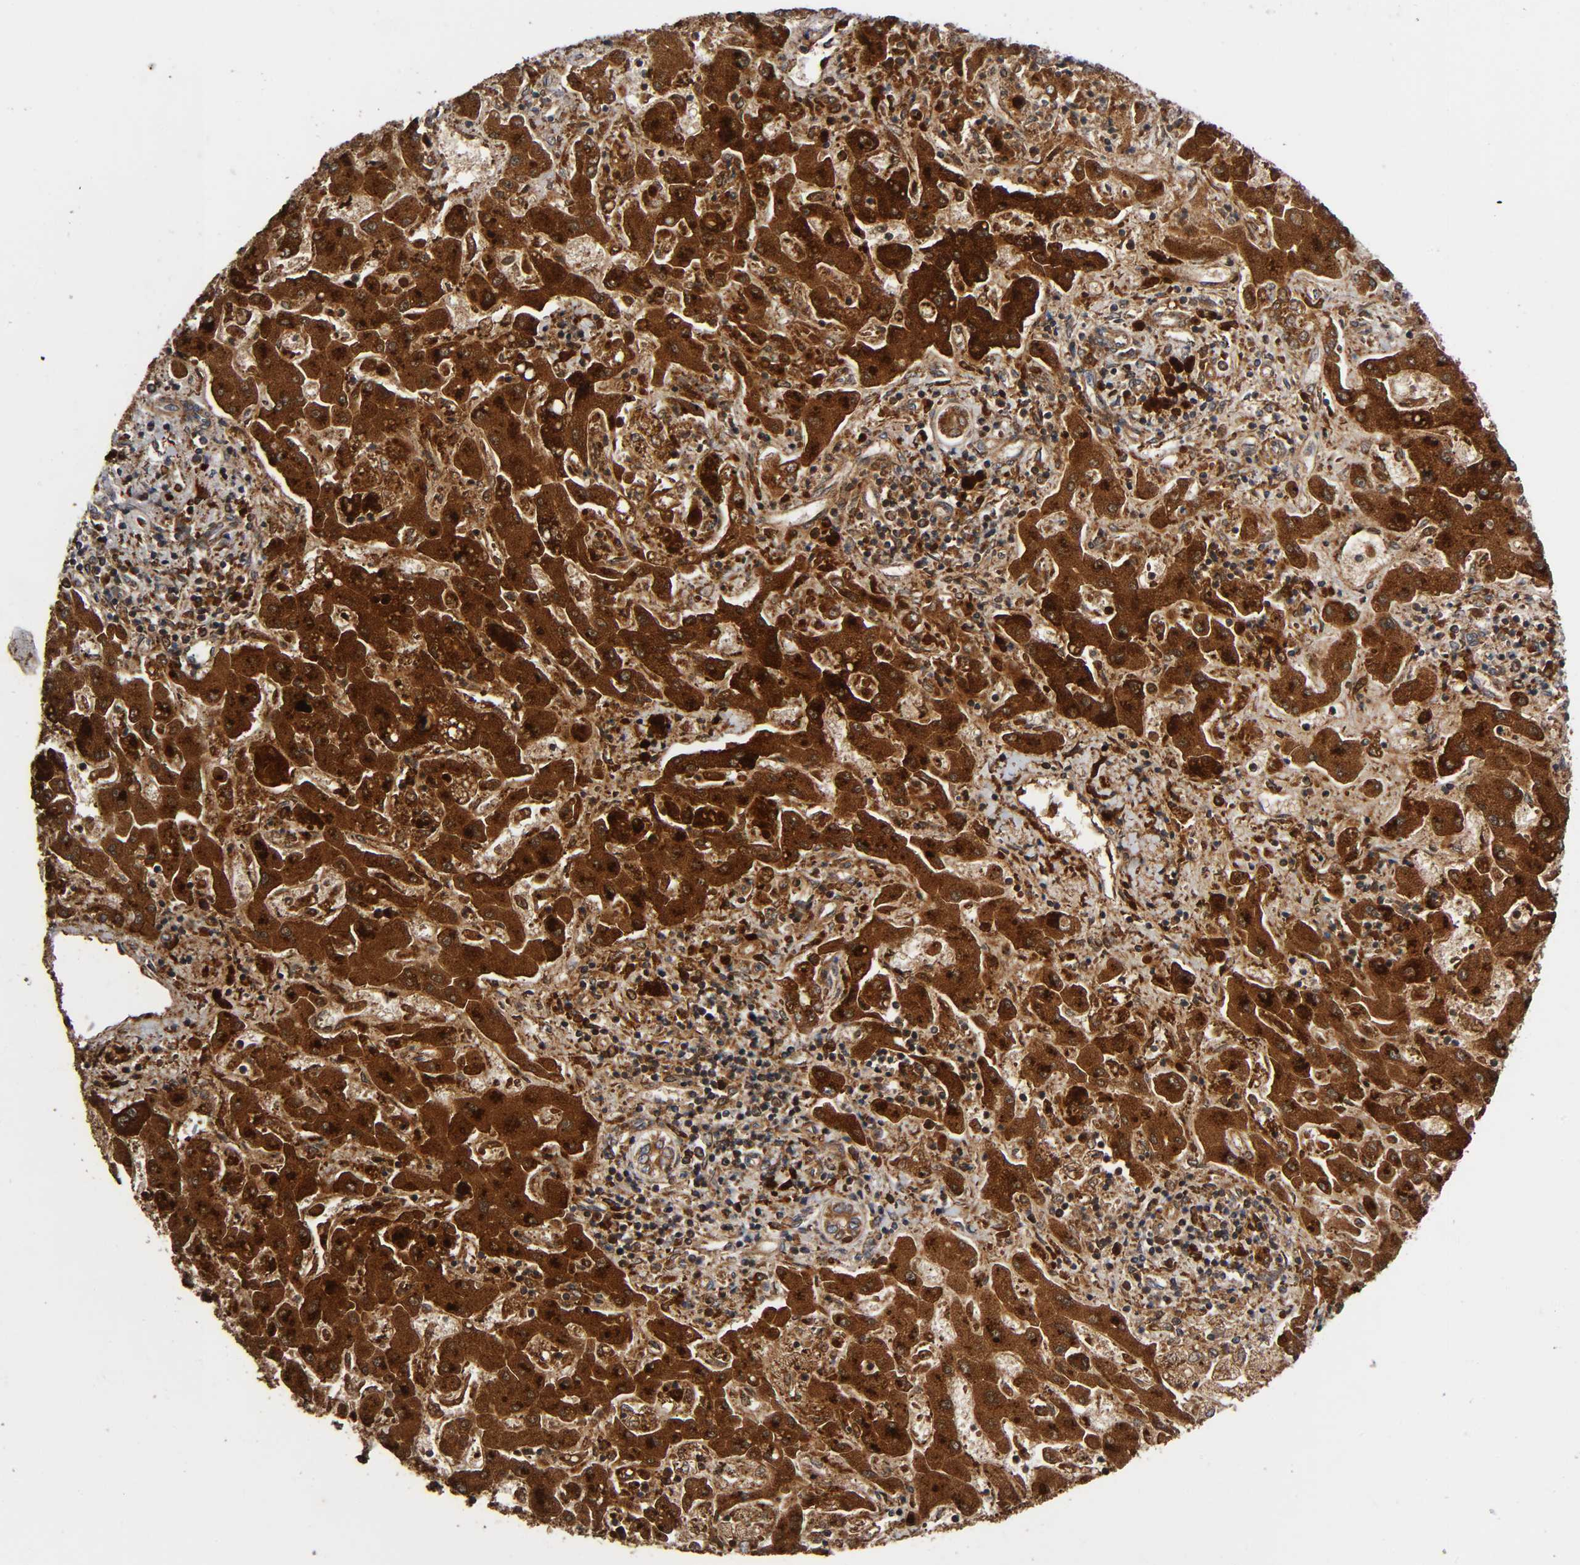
{"staining": {"intensity": "moderate", "quantity": ">75%", "location": "cytoplasmic/membranous"}, "tissue": "liver cancer", "cell_type": "Tumor cells", "image_type": "cancer", "snomed": [{"axis": "morphology", "description": "Cholangiocarcinoma"}, {"axis": "topography", "description": "Liver"}], "caption": "The immunohistochemical stain shows moderate cytoplasmic/membranous staining in tumor cells of liver cholangiocarcinoma tissue. (IHC, brightfield microscopy, high magnification).", "gene": "MAP3K1", "patient": {"sex": "male", "age": 50}}